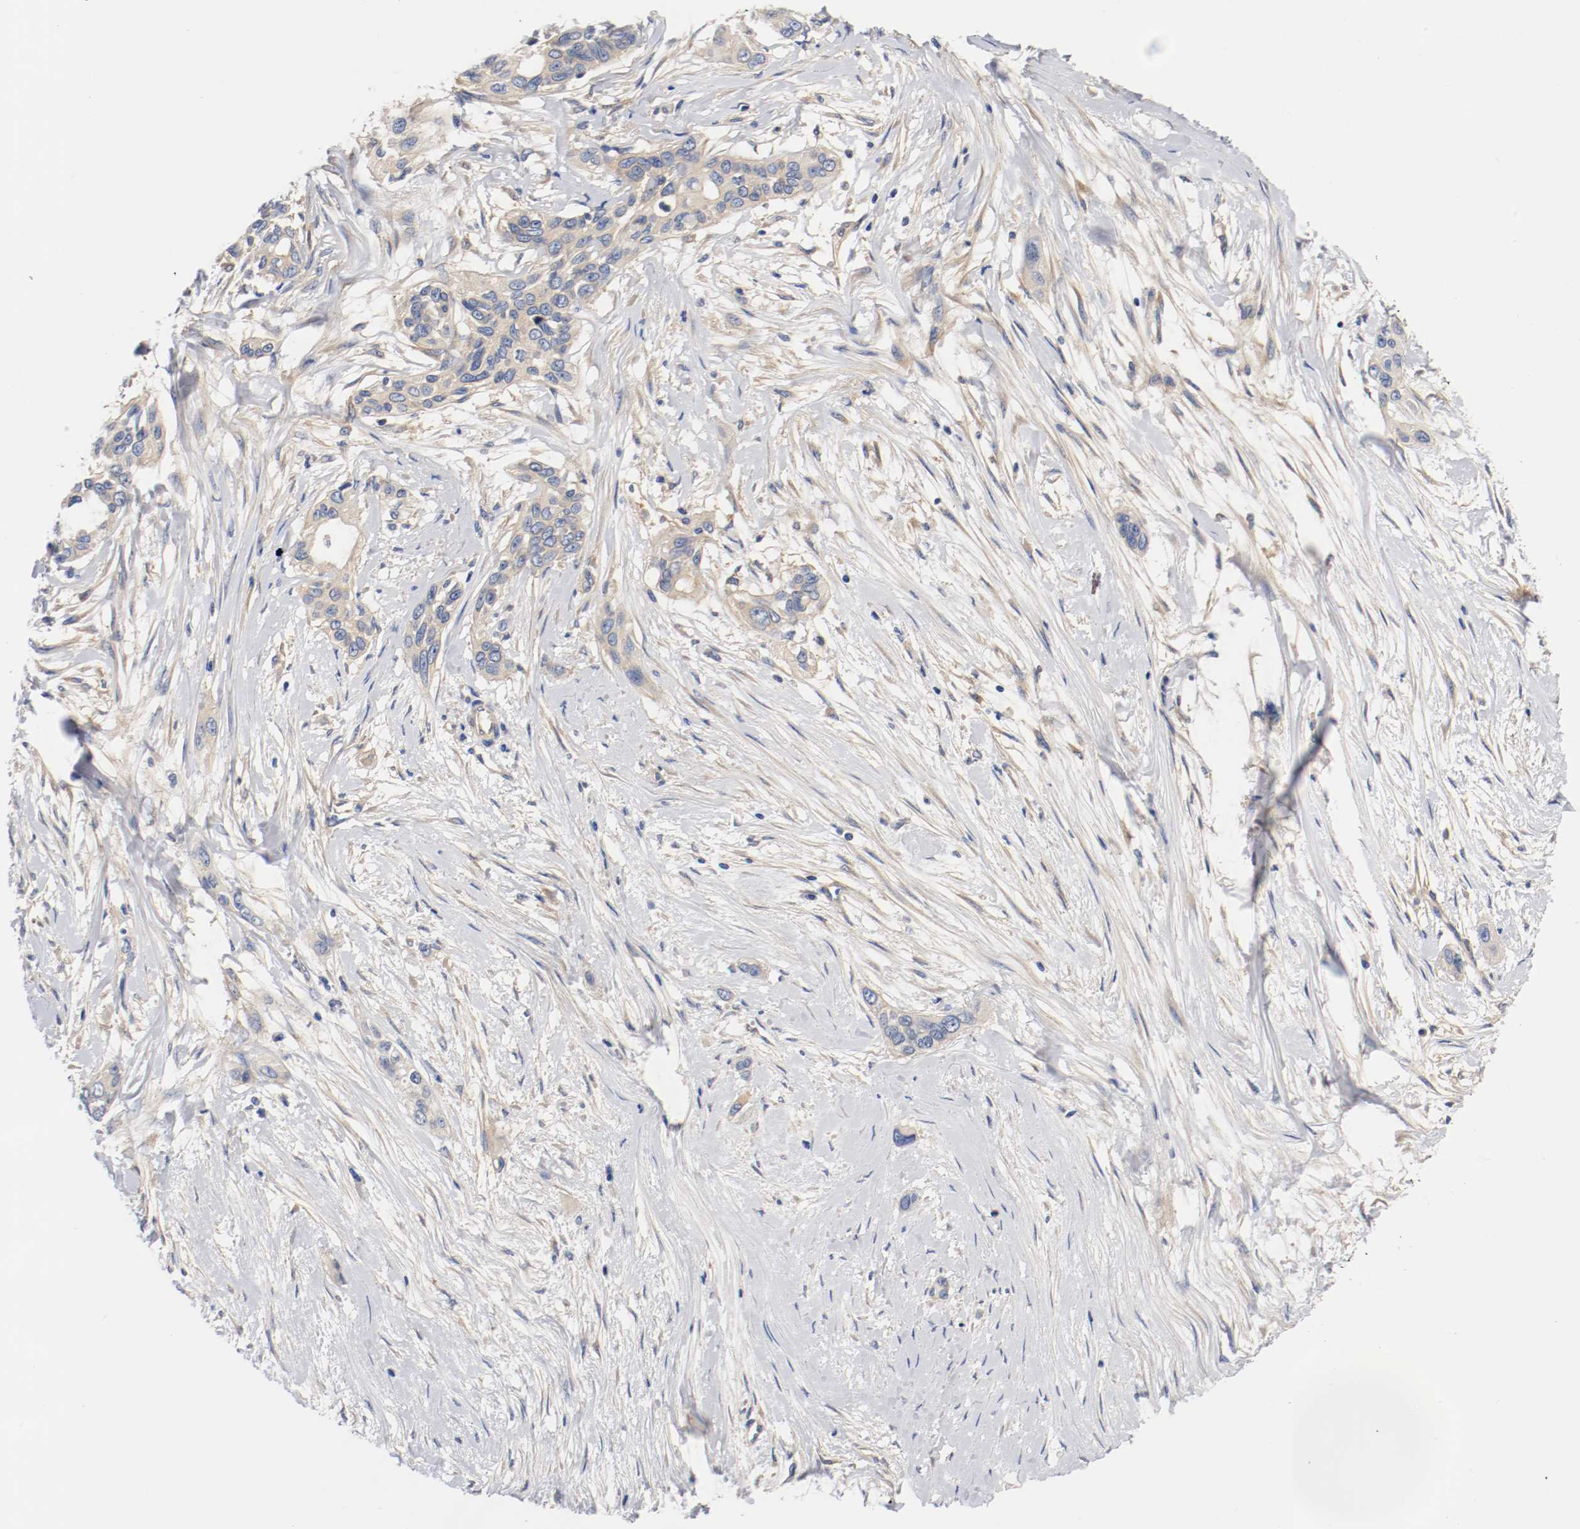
{"staining": {"intensity": "weak", "quantity": ">75%", "location": "cytoplasmic/membranous"}, "tissue": "pancreatic cancer", "cell_type": "Tumor cells", "image_type": "cancer", "snomed": [{"axis": "morphology", "description": "Adenocarcinoma, NOS"}, {"axis": "topography", "description": "Pancreas"}], "caption": "Protein expression analysis of human pancreatic adenocarcinoma reveals weak cytoplasmic/membranous staining in about >75% of tumor cells.", "gene": "HGS", "patient": {"sex": "female", "age": 60}}